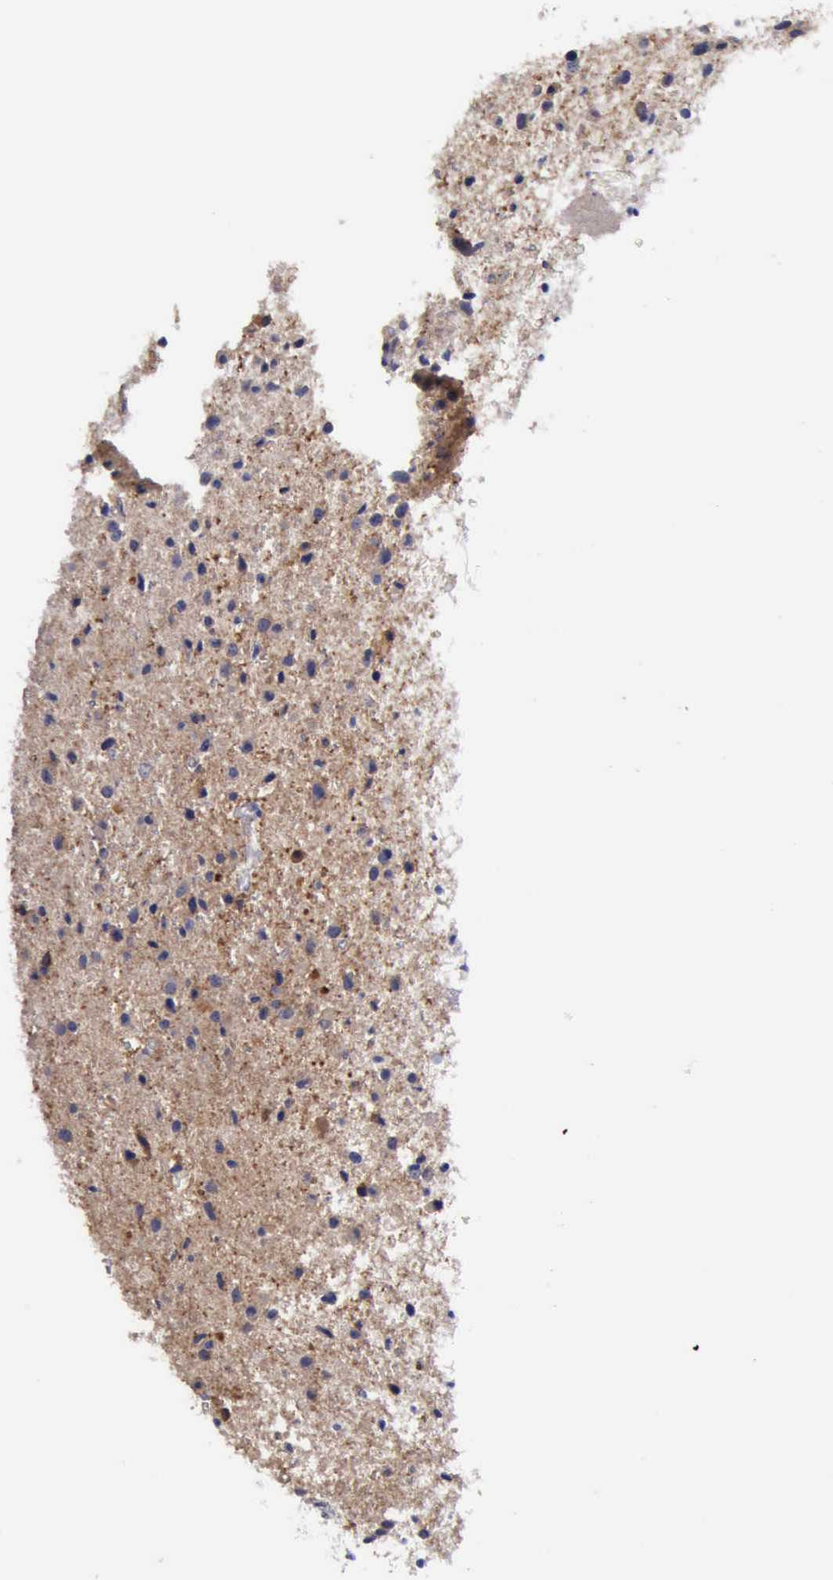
{"staining": {"intensity": "moderate", "quantity": "<25%", "location": "cytoplasmic/membranous"}, "tissue": "glioma", "cell_type": "Tumor cells", "image_type": "cancer", "snomed": [{"axis": "morphology", "description": "Glioma, malignant, Low grade"}, {"axis": "topography", "description": "Brain"}], "caption": "Immunohistochemical staining of glioma displays low levels of moderate cytoplasmic/membranous protein staining in approximately <25% of tumor cells.", "gene": "PHKA1", "patient": {"sex": "female", "age": 46}}